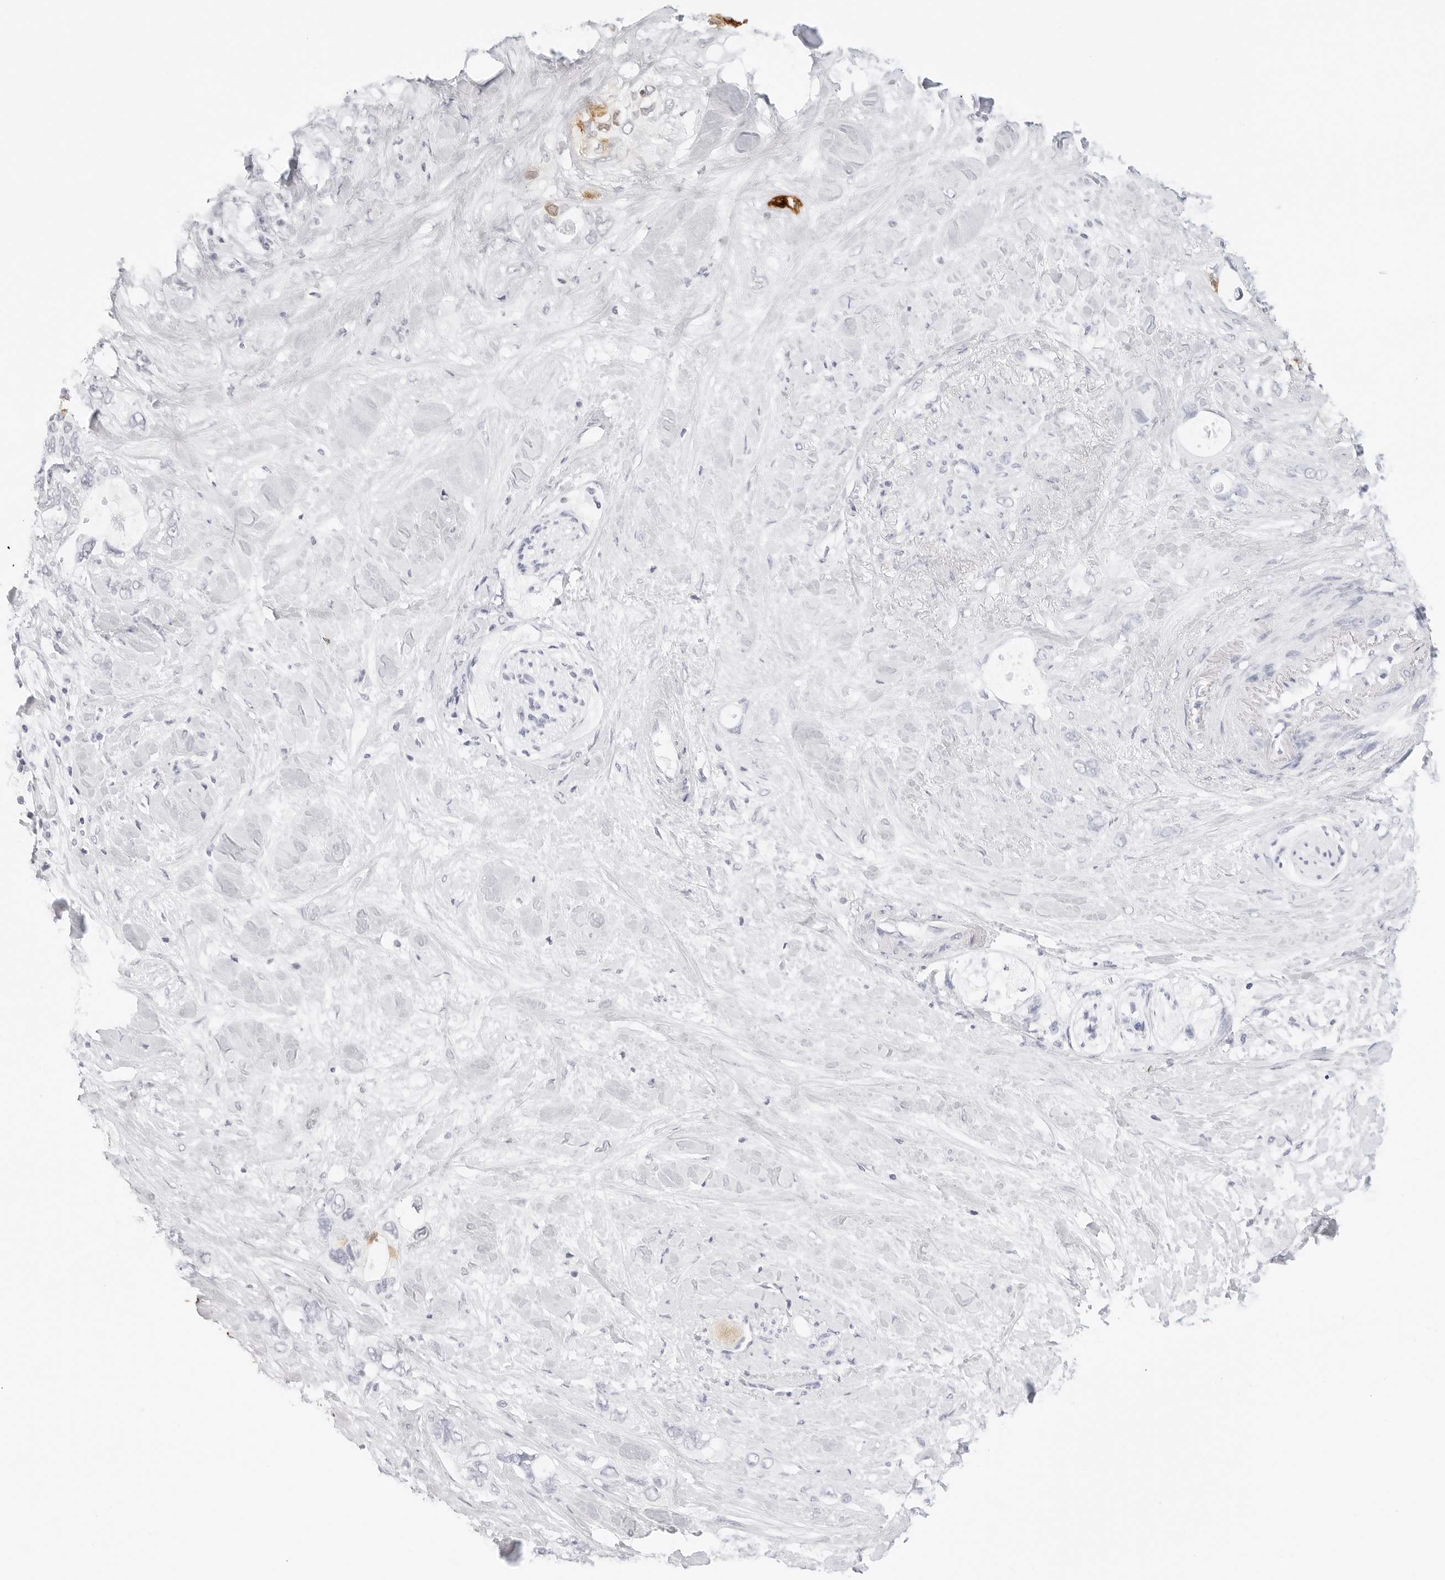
{"staining": {"intensity": "negative", "quantity": "none", "location": "none"}, "tissue": "pancreatic cancer", "cell_type": "Tumor cells", "image_type": "cancer", "snomed": [{"axis": "morphology", "description": "Adenocarcinoma, NOS"}, {"axis": "topography", "description": "Pancreas"}], "caption": "Immunohistochemistry photomicrograph of adenocarcinoma (pancreatic) stained for a protein (brown), which exhibits no expression in tumor cells.", "gene": "TFF2", "patient": {"sex": "female", "age": 56}}